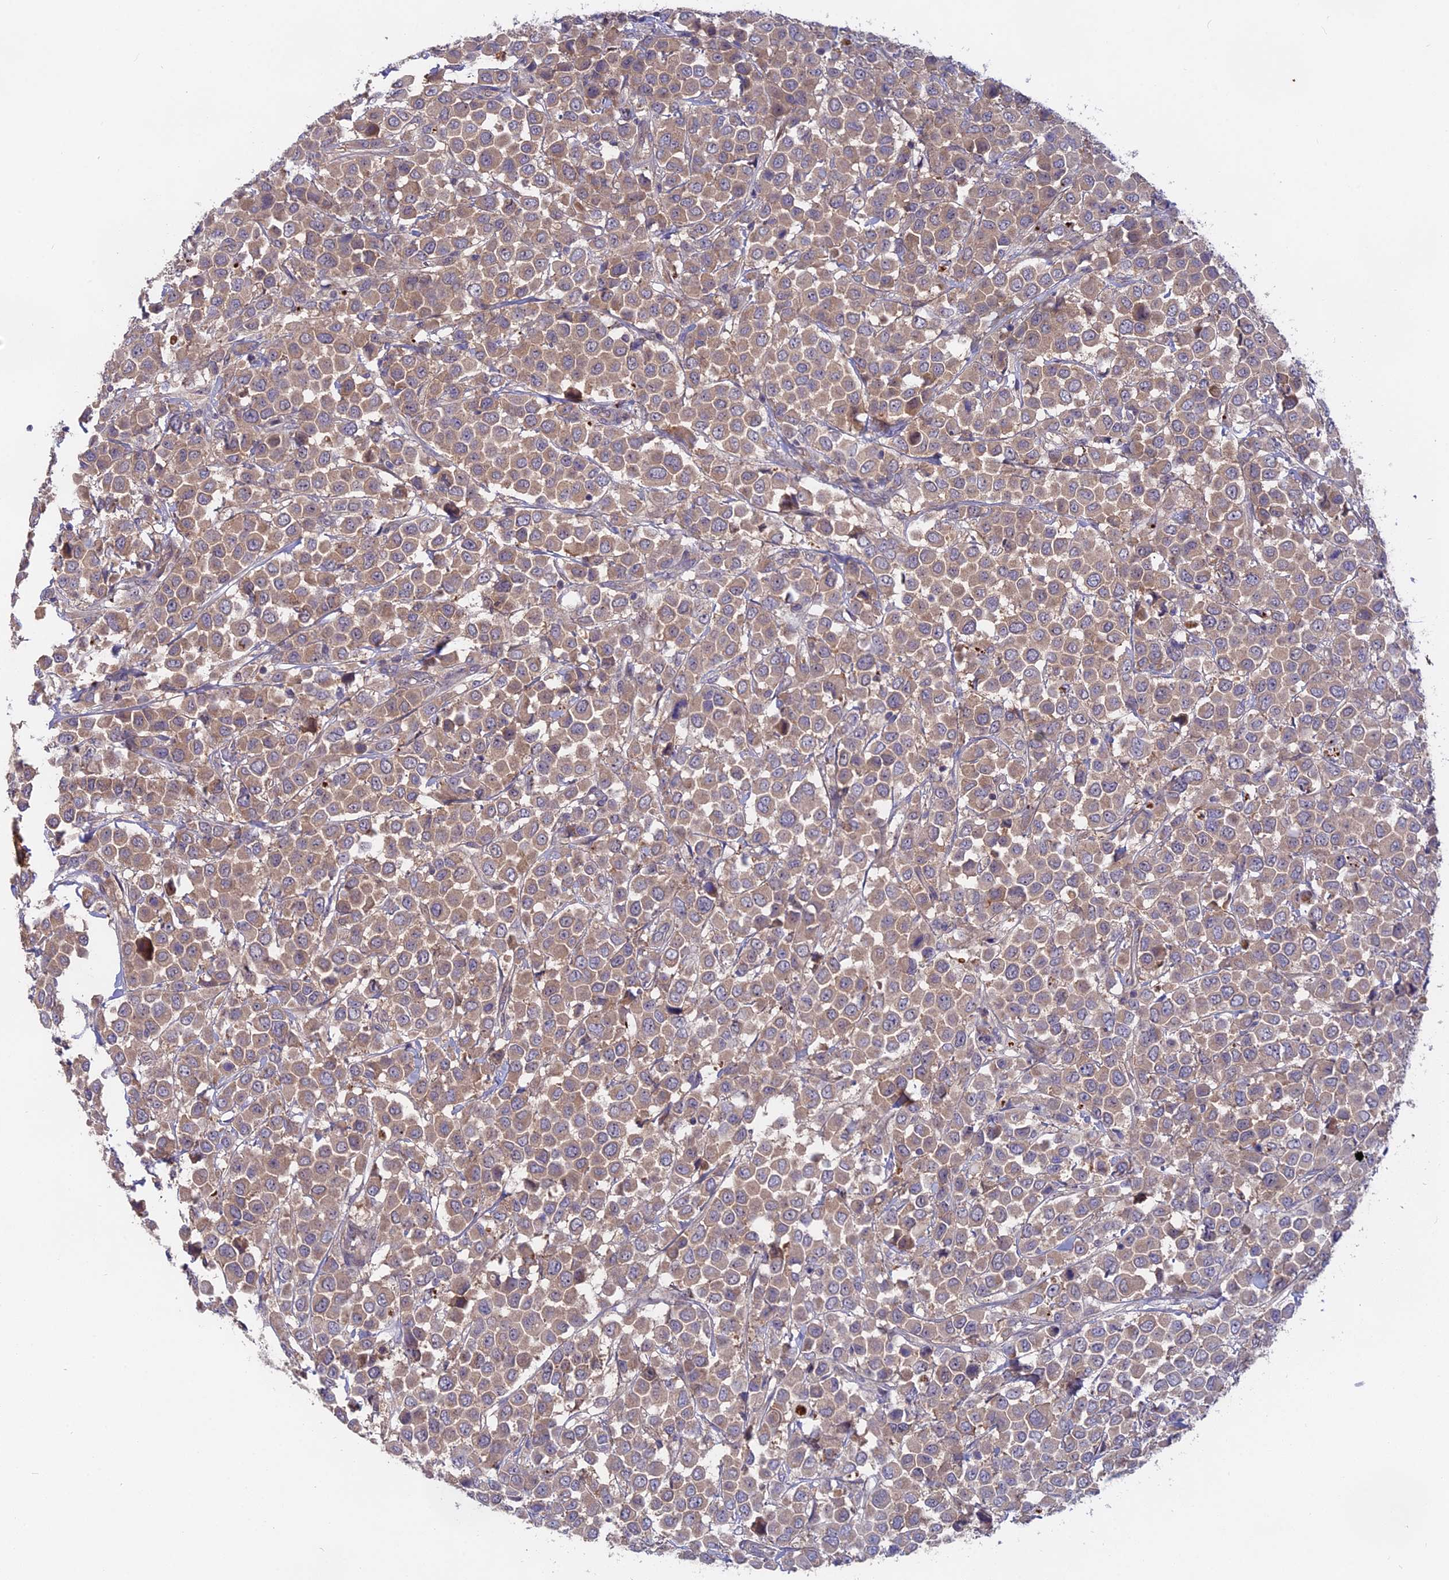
{"staining": {"intensity": "moderate", "quantity": ">75%", "location": "cytoplasmic/membranous"}, "tissue": "breast cancer", "cell_type": "Tumor cells", "image_type": "cancer", "snomed": [{"axis": "morphology", "description": "Duct carcinoma"}, {"axis": "topography", "description": "Breast"}], "caption": "This histopathology image demonstrates IHC staining of human breast infiltrating ductal carcinoma, with medium moderate cytoplasmic/membranous positivity in about >75% of tumor cells.", "gene": "TENT4B", "patient": {"sex": "female", "age": 61}}